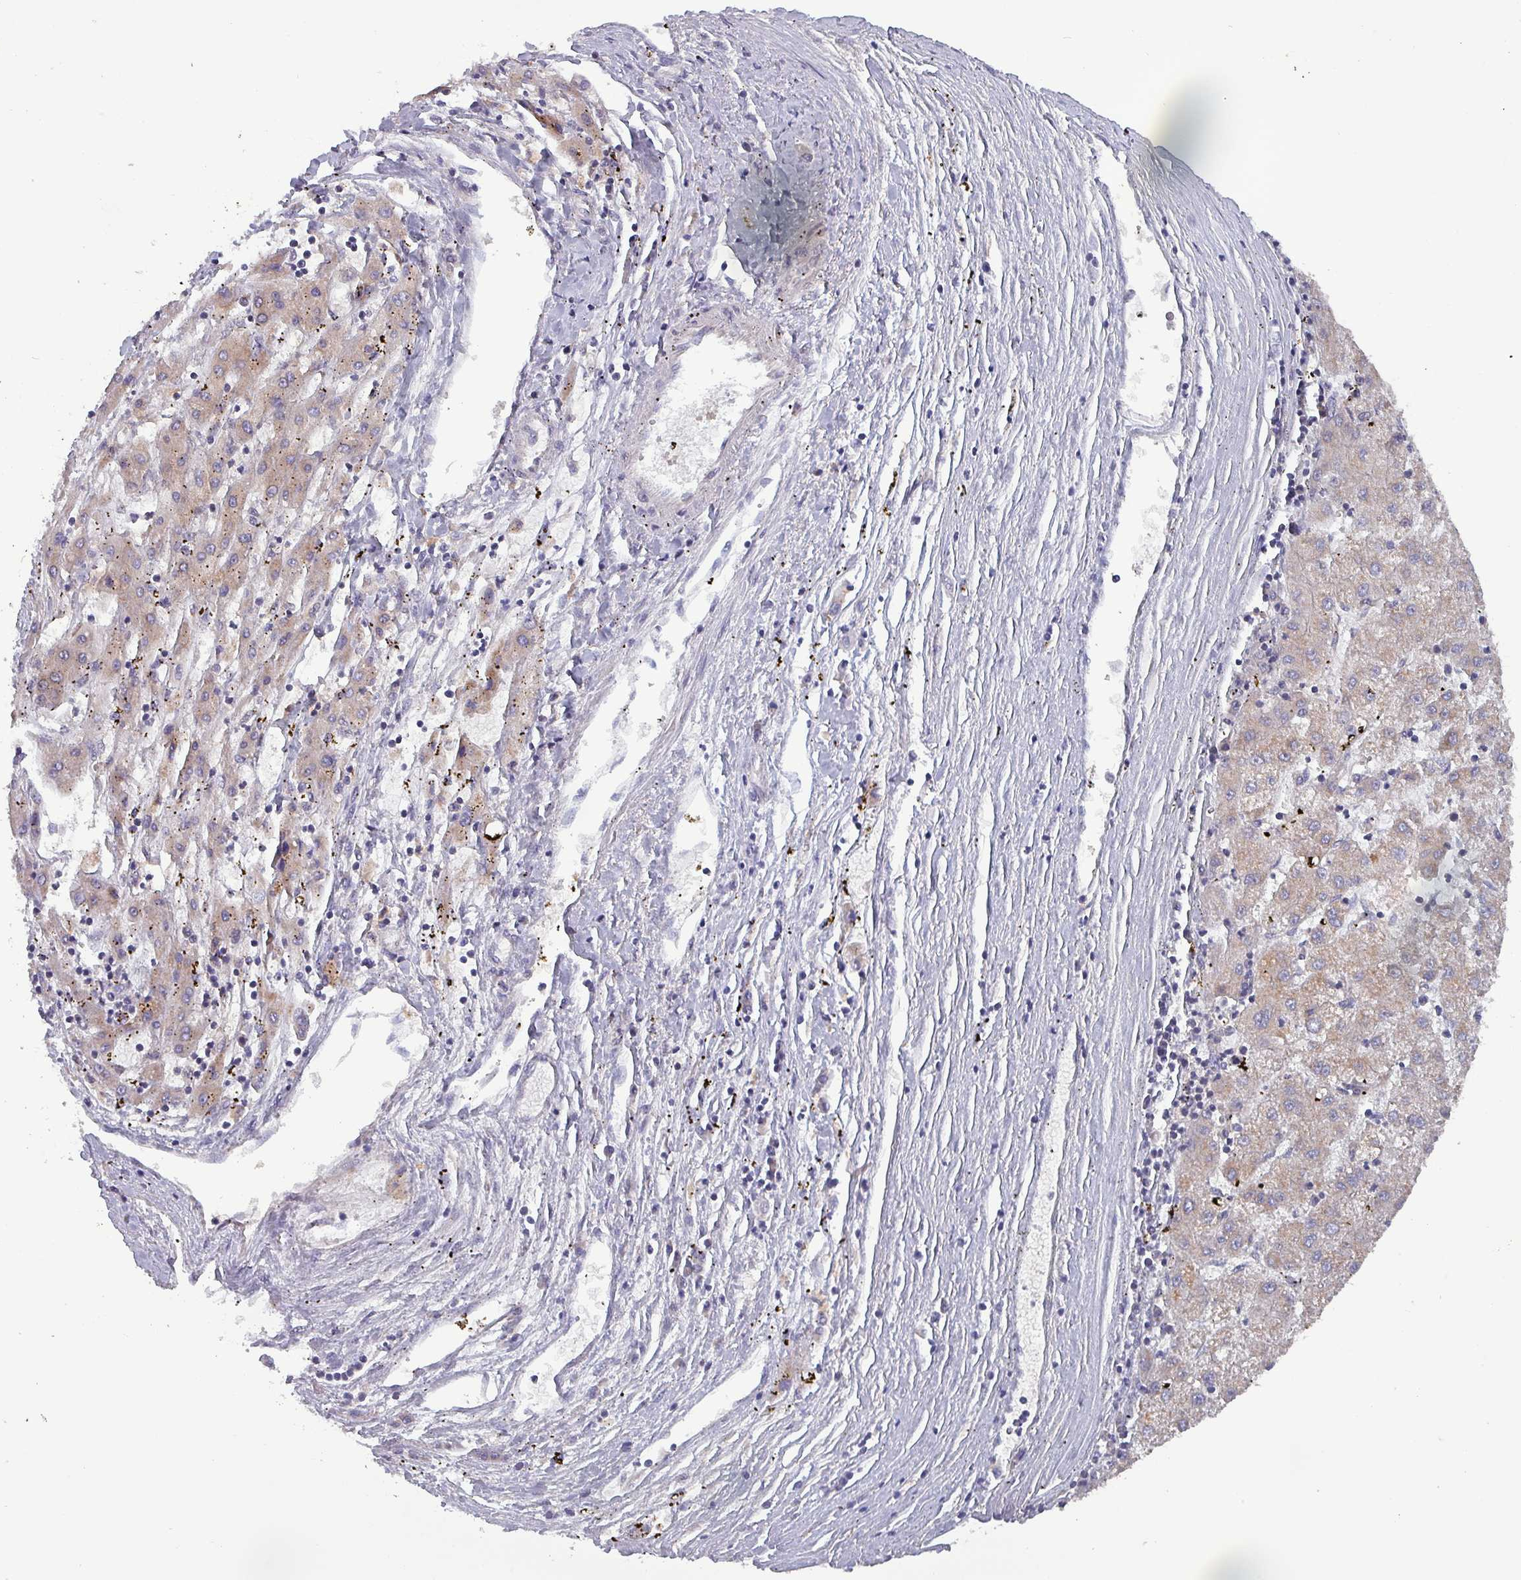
{"staining": {"intensity": "moderate", "quantity": ">75%", "location": "cytoplasmic/membranous"}, "tissue": "liver cancer", "cell_type": "Tumor cells", "image_type": "cancer", "snomed": [{"axis": "morphology", "description": "Carcinoma, Hepatocellular, NOS"}, {"axis": "topography", "description": "Liver"}], "caption": "IHC image of liver cancer (hepatocellular carcinoma) stained for a protein (brown), which demonstrates medium levels of moderate cytoplasmic/membranous positivity in about >75% of tumor cells.", "gene": "ZNF322", "patient": {"sex": "male", "age": 72}}